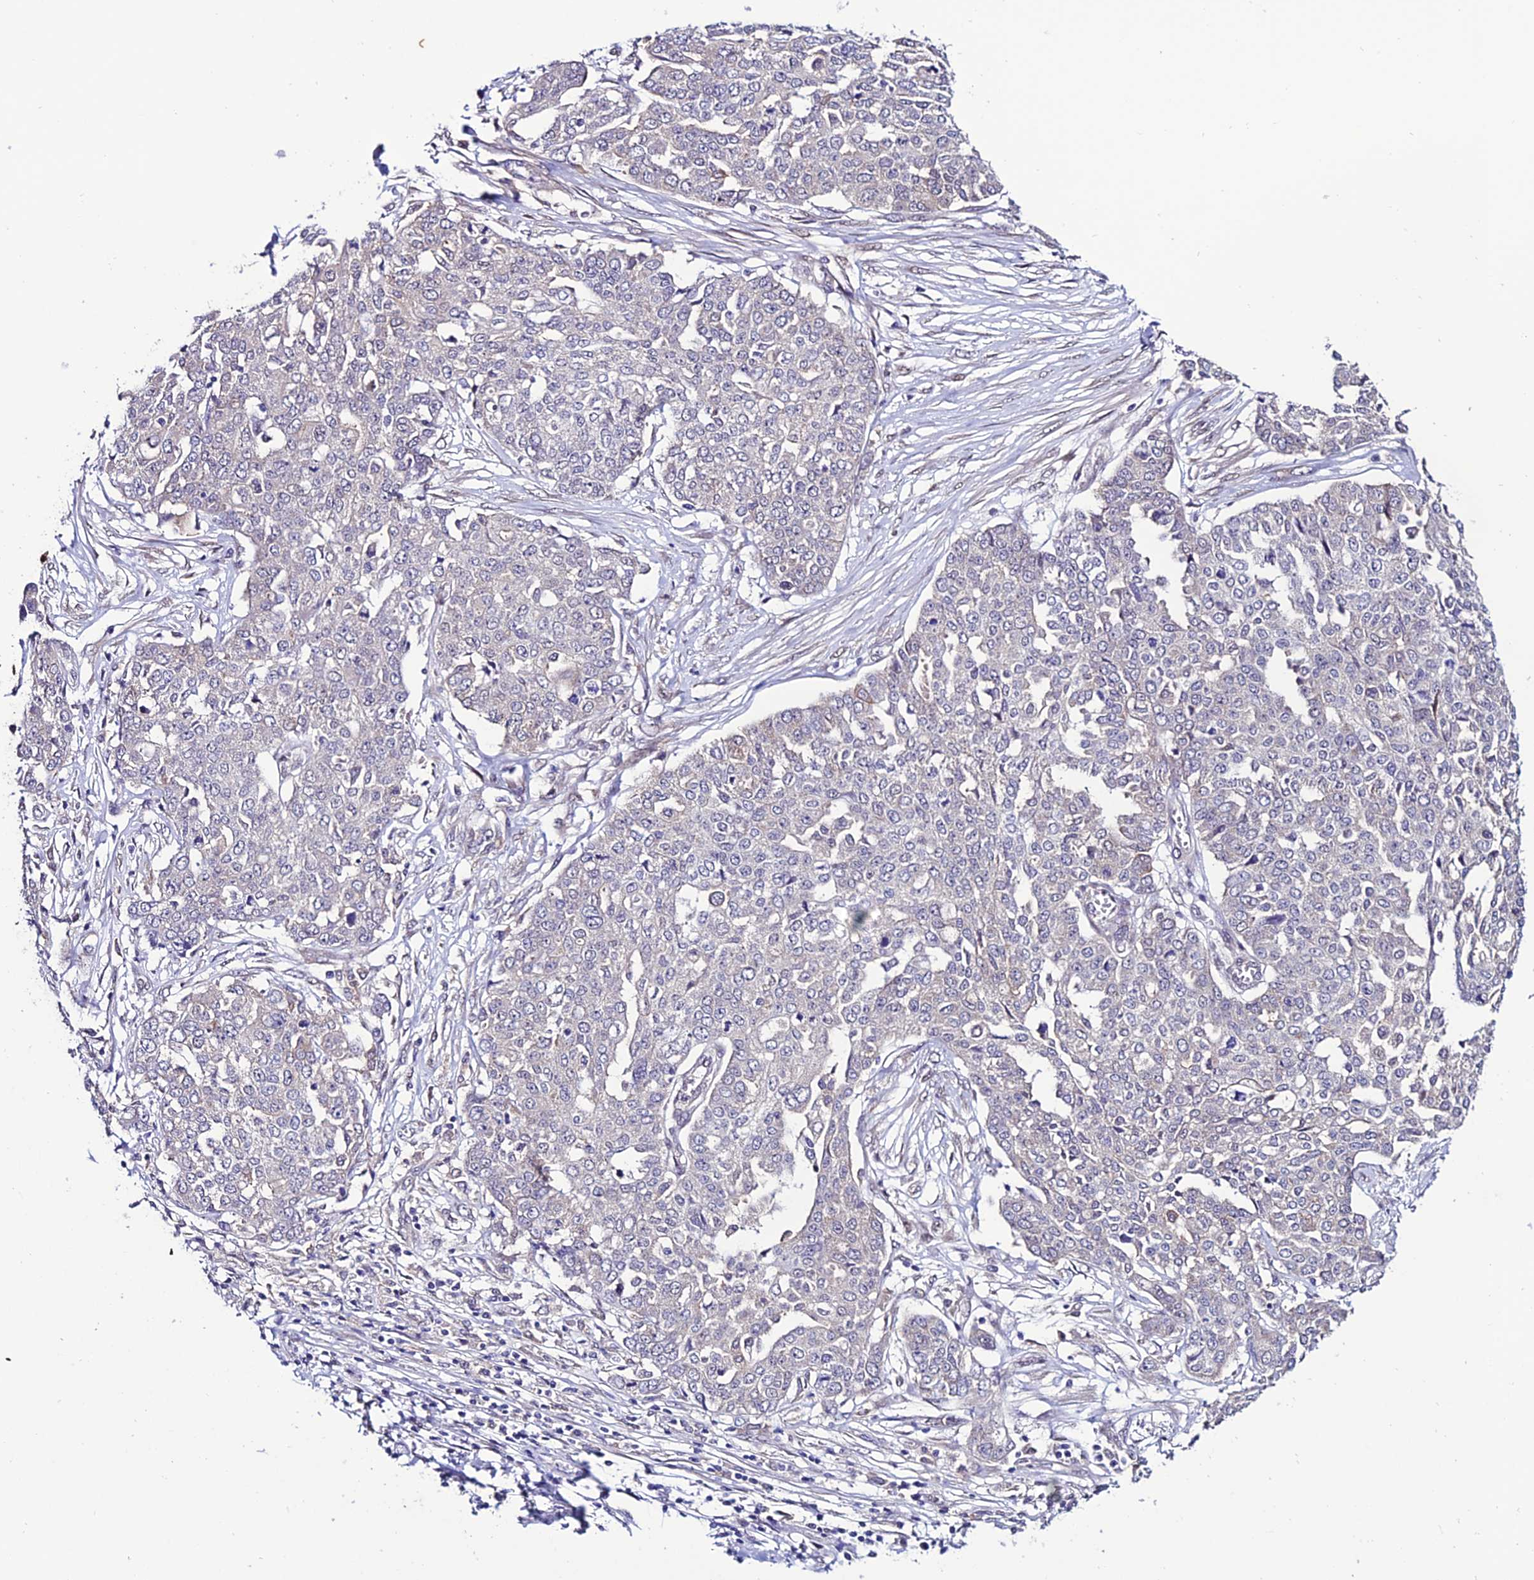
{"staining": {"intensity": "negative", "quantity": "none", "location": "none"}, "tissue": "ovarian cancer", "cell_type": "Tumor cells", "image_type": "cancer", "snomed": [{"axis": "morphology", "description": "Cystadenocarcinoma, serous, NOS"}, {"axis": "topography", "description": "Soft tissue"}, {"axis": "topography", "description": "Ovary"}], "caption": "Tumor cells are negative for brown protein staining in ovarian cancer.", "gene": "FZD8", "patient": {"sex": "female", "age": 57}}